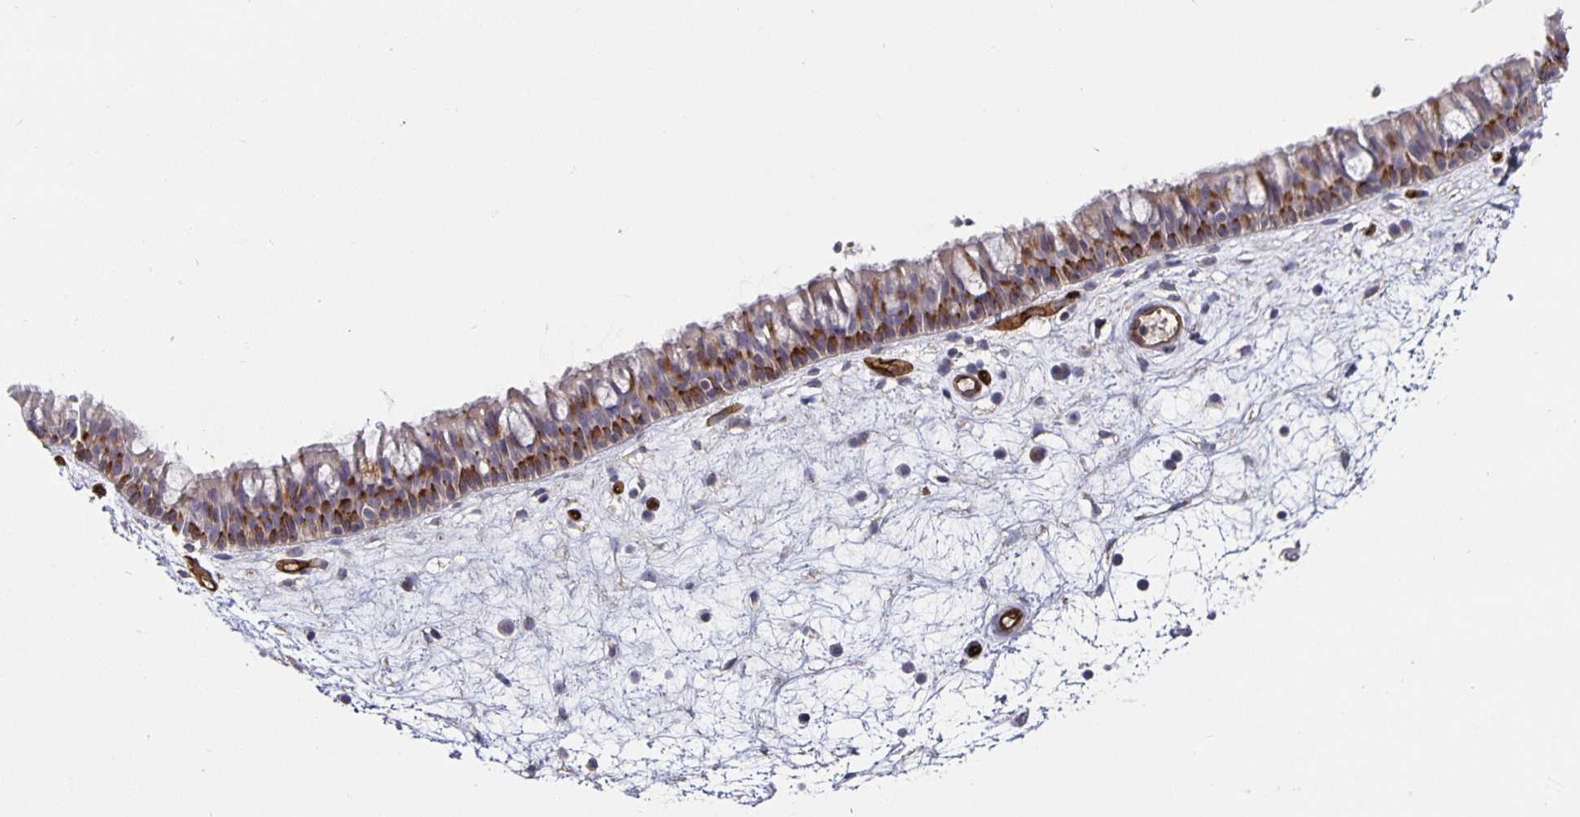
{"staining": {"intensity": "moderate", "quantity": "25%-75%", "location": "cytoplasmic/membranous"}, "tissue": "nasopharynx", "cell_type": "Respiratory epithelial cells", "image_type": "normal", "snomed": [{"axis": "morphology", "description": "Normal tissue, NOS"}, {"axis": "topography", "description": "Nasopharynx"}], "caption": "The micrograph reveals staining of normal nasopharynx, revealing moderate cytoplasmic/membranous protein expression (brown color) within respiratory epithelial cells. (DAB (3,3'-diaminobenzidine) = brown stain, brightfield microscopy at high magnification).", "gene": "PODXL", "patient": {"sex": "male", "age": 69}}